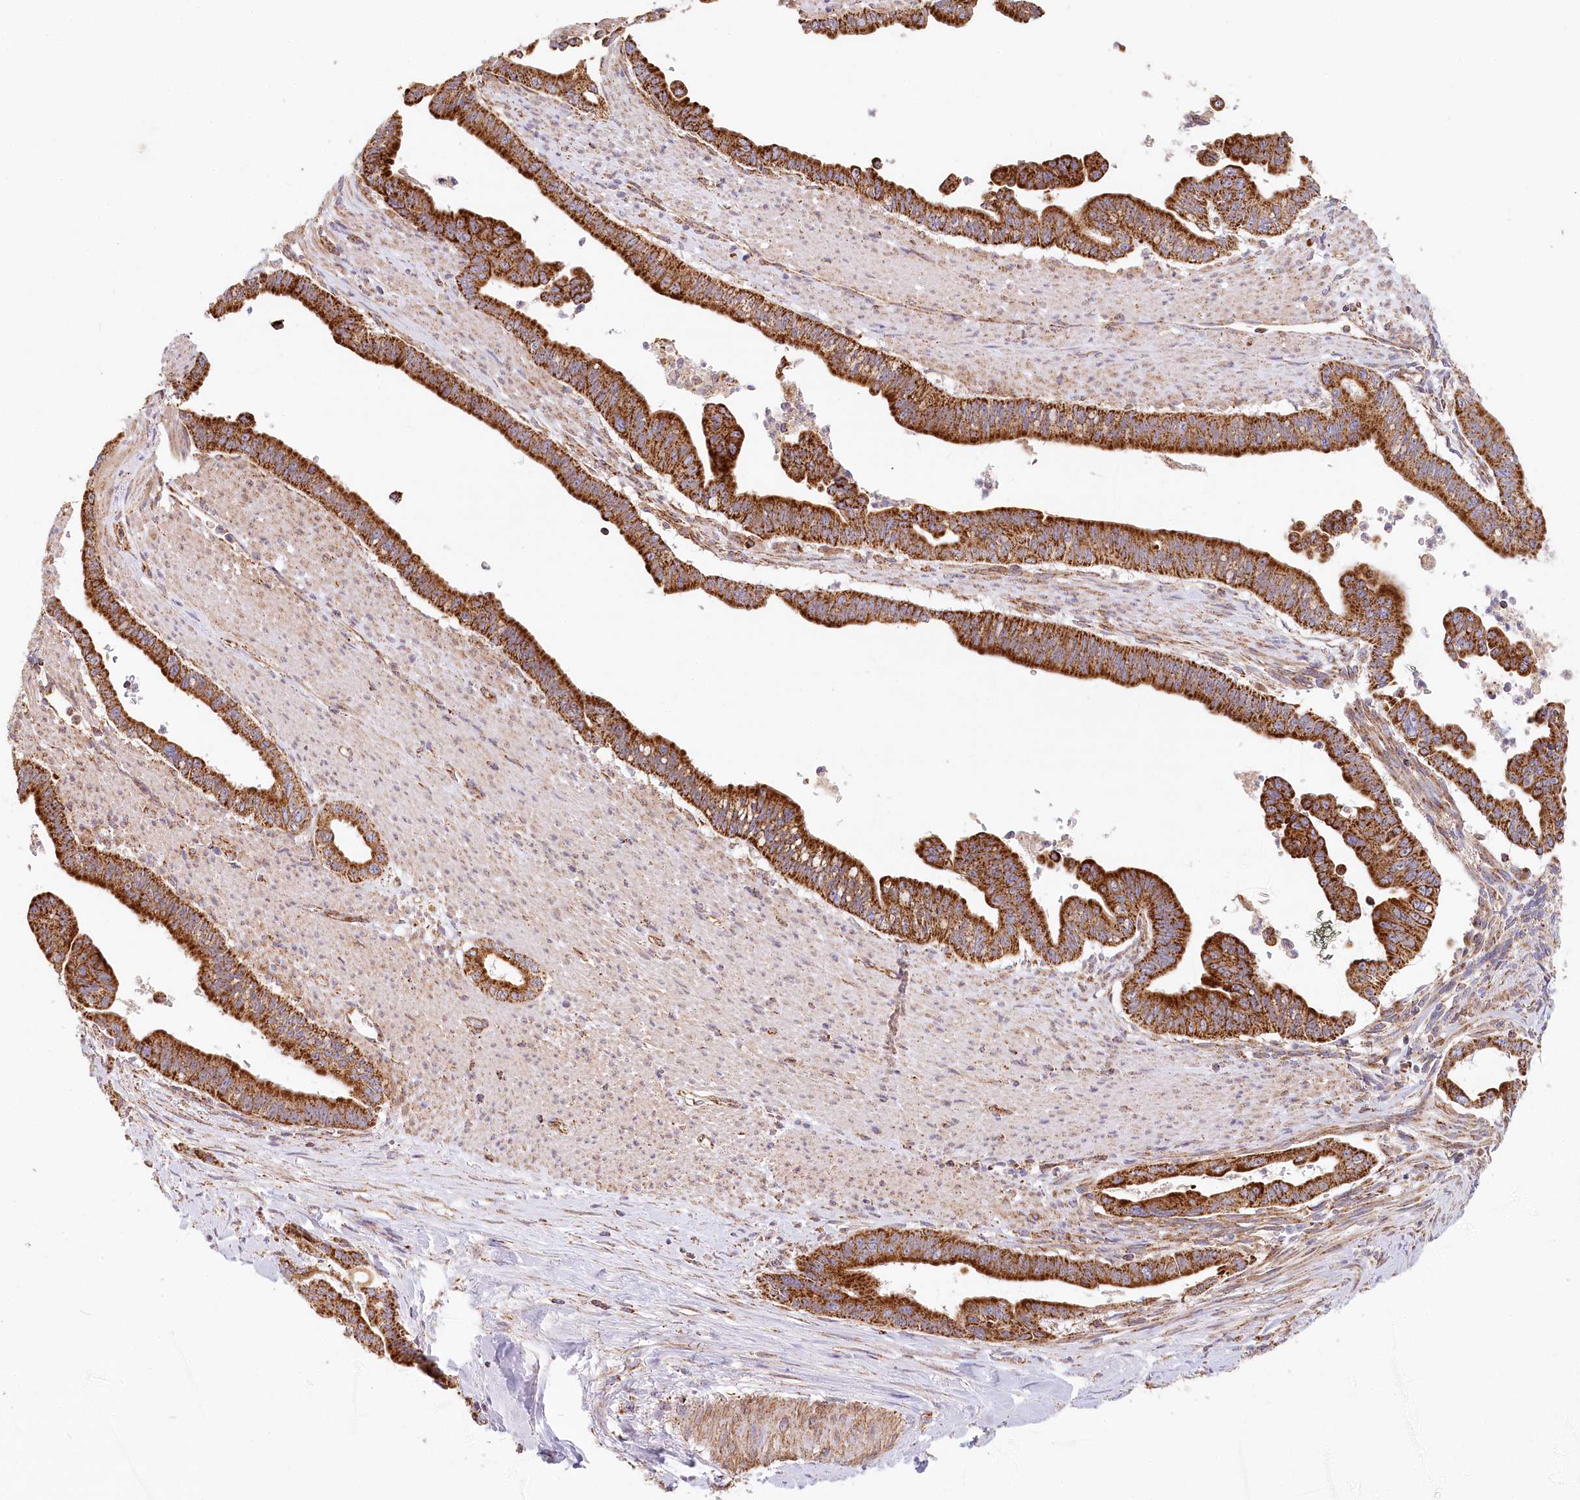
{"staining": {"intensity": "strong", "quantity": ">75%", "location": "cytoplasmic/membranous"}, "tissue": "pancreatic cancer", "cell_type": "Tumor cells", "image_type": "cancer", "snomed": [{"axis": "morphology", "description": "Adenocarcinoma, NOS"}, {"axis": "topography", "description": "Pancreas"}], "caption": "About >75% of tumor cells in pancreatic cancer (adenocarcinoma) exhibit strong cytoplasmic/membranous protein staining as visualized by brown immunohistochemical staining.", "gene": "UMPS", "patient": {"sex": "male", "age": 70}}